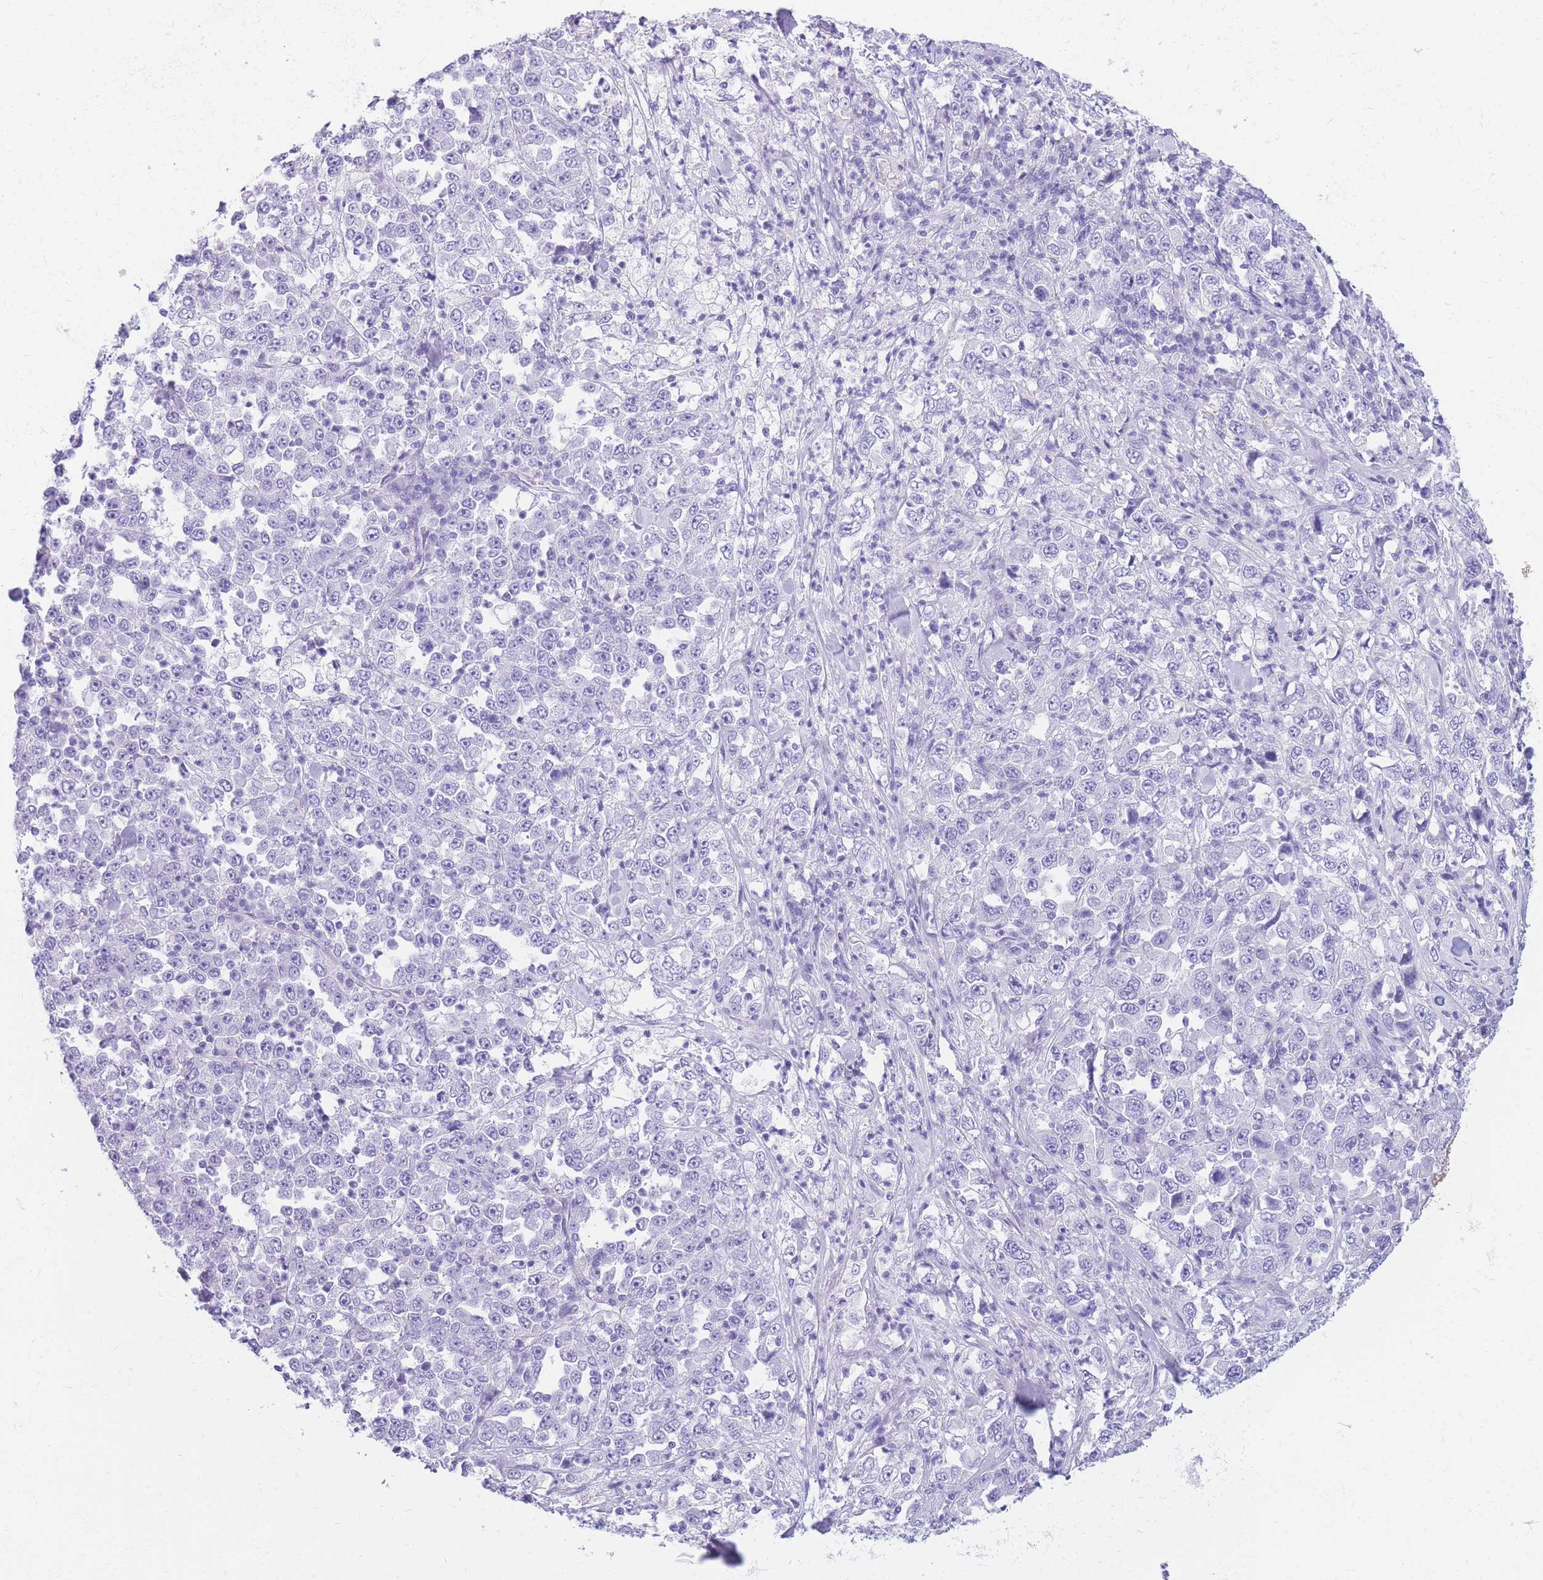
{"staining": {"intensity": "negative", "quantity": "none", "location": "none"}, "tissue": "stomach cancer", "cell_type": "Tumor cells", "image_type": "cancer", "snomed": [{"axis": "morphology", "description": "Normal tissue, NOS"}, {"axis": "morphology", "description": "Adenocarcinoma, NOS"}, {"axis": "topography", "description": "Stomach, upper"}, {"axis": "topography", "description": "Stomach"}], "caption": "This is an immunohistochemistry image of stomach cancer (adenocarcinoma). There is no staining in tumor cells.", "gene": "ZNF311", "patient": {"sex": "male", "age": 59}}